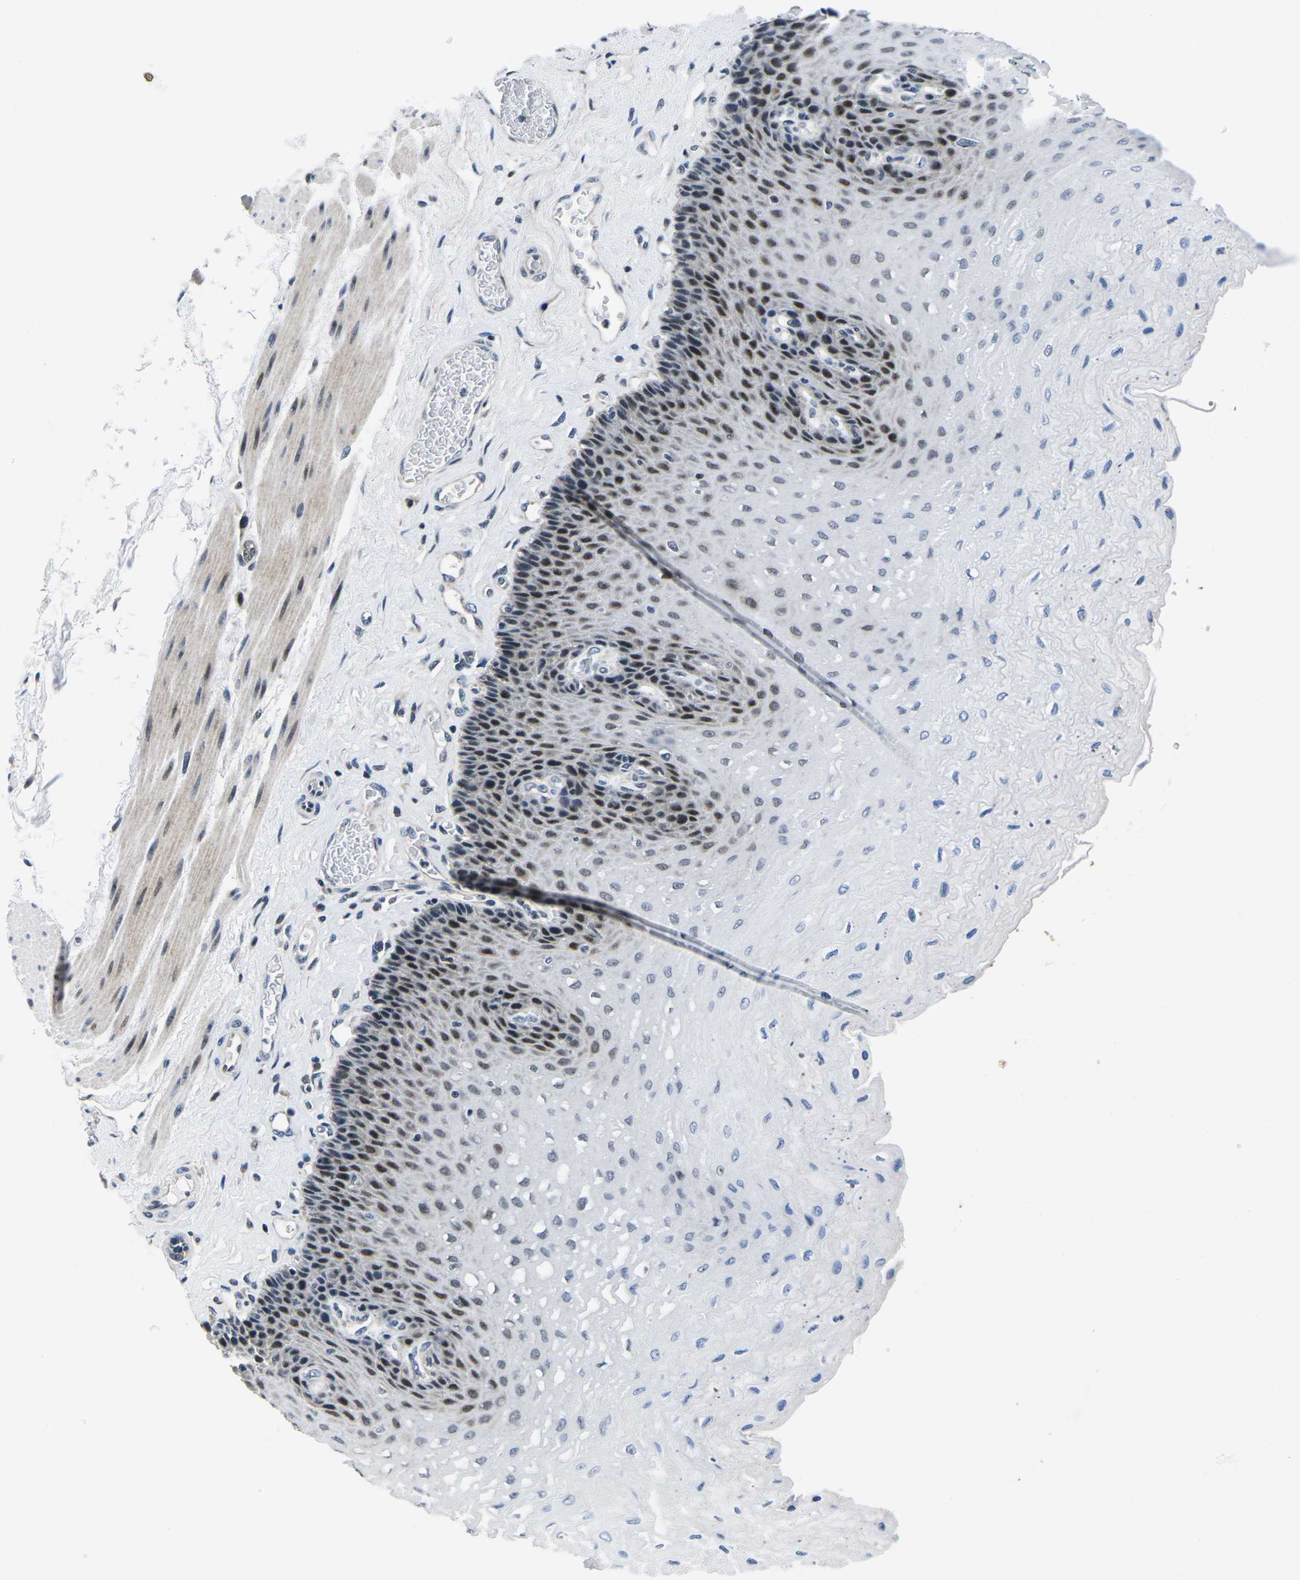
{"staining": {"intensity": "strong", "quantity": ">75%", "location": "nuclear"}, "tissue": "esophagus", "cell_type": "Squamous epithelial cells", "image_type": "normal", "snomed": [{"axis": "morphology", "description": "Normal tissue, NOS"}, {"axis": "topography", "description": "Esophagus"}], "caption": "Brown immunohistochemical staining in normal esophagus shows strong nuclear expression in approximately >75% of squamous epithelial cells. (brown staining indicates protein expression, while blue staining denotes nuclei).", "gene": "CDC73", "patient": {"sex": "female", "age": 72}}